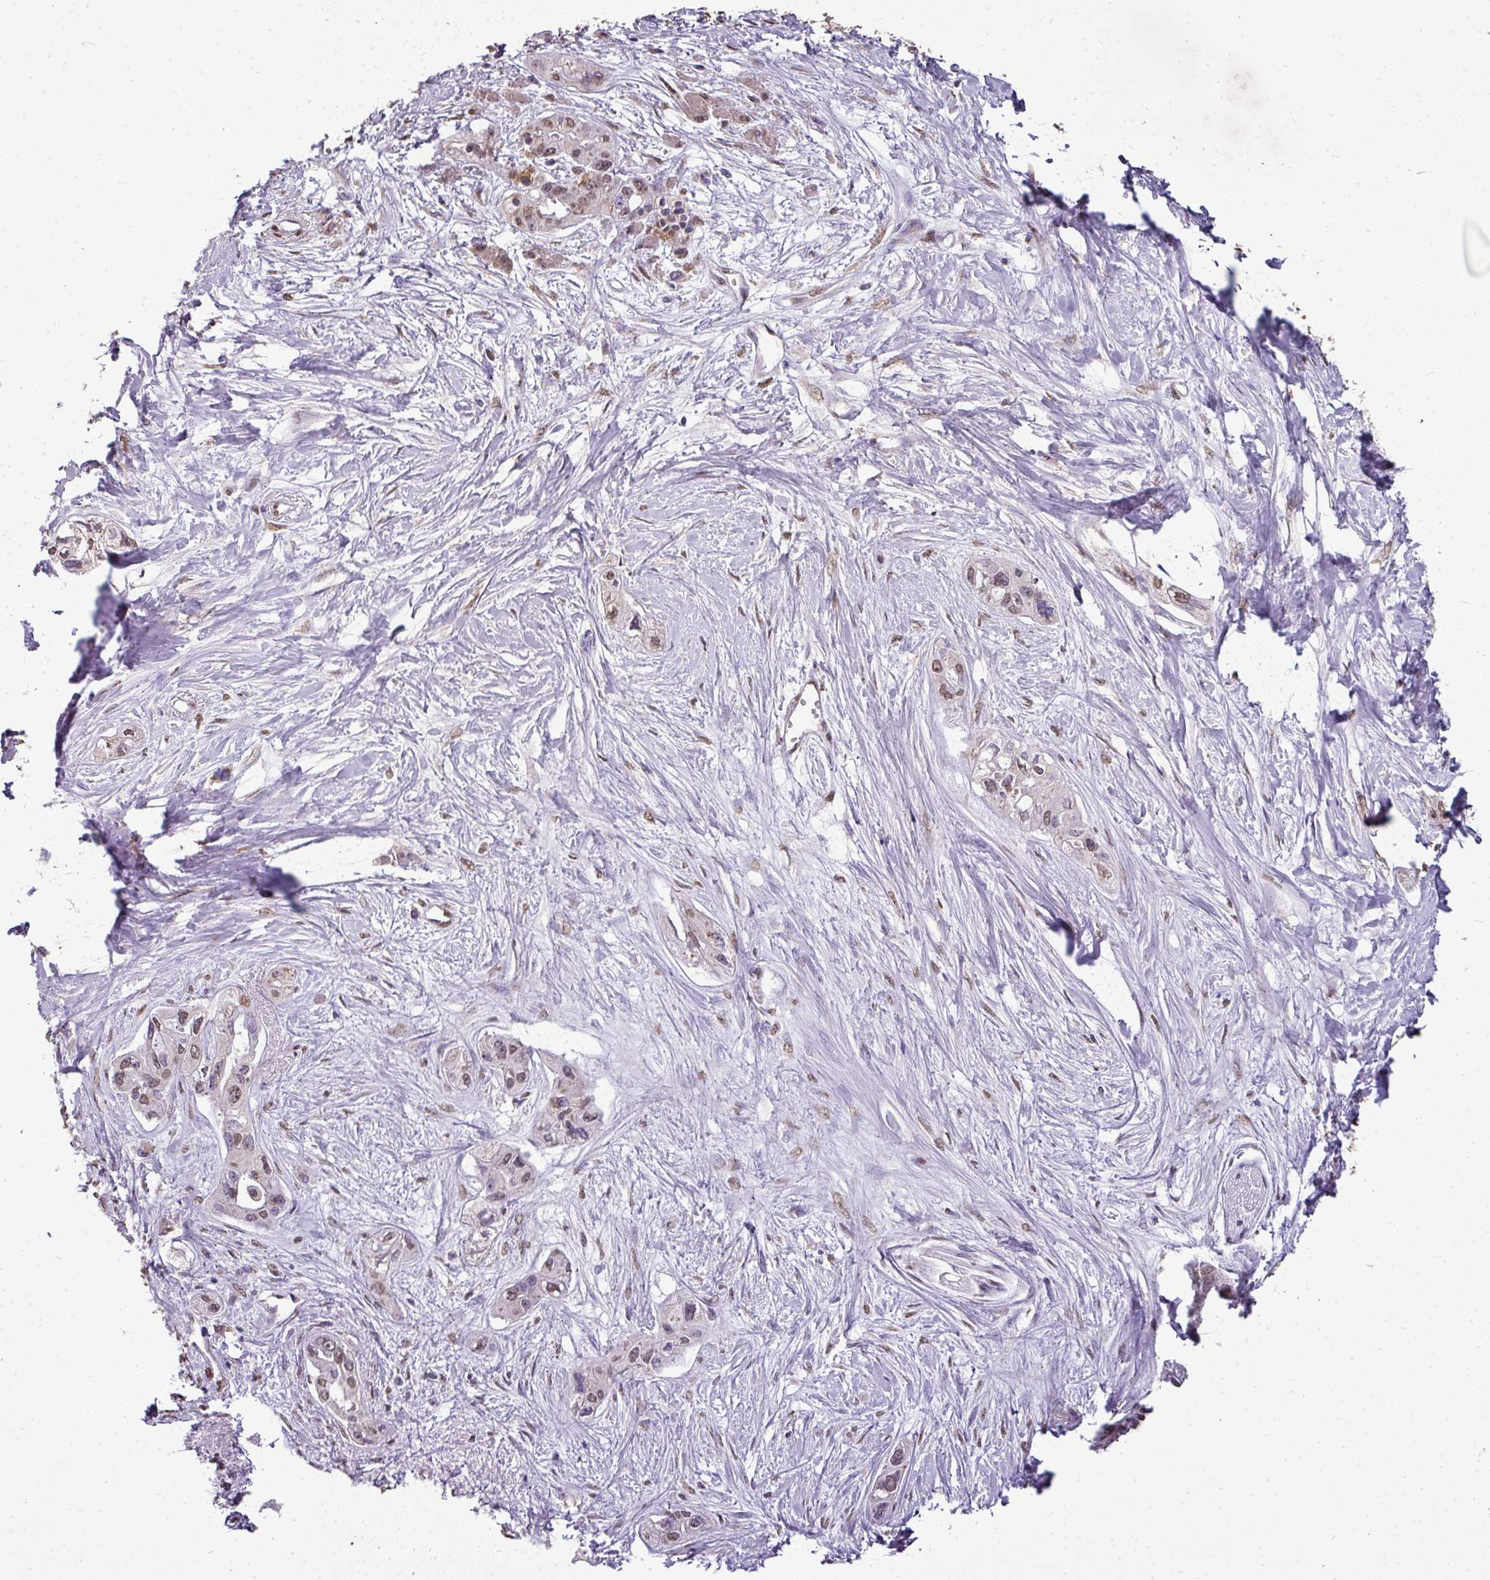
{"staining": {"intensity": "moderate", "quantity": "25%-75%", "location": "nuclear"}, "tissue": "pancreatic cancer", "cell_type": "Tumor cells", "image_type": "cancer", "snomed": [{"axis": "morphology", "description": "Adenocarcinoma, NOS"}, {"axis": "topography", "description": "Pancreas"}], "caption": "Immunohistochemistry image of neoplastic tissue: pancreatic cancer stained using immunohistochemistry exhibits medium levels of moderate protein expression localized specifically in the nuclear of tumor cells, appearing as a nuclear brown color.", "gene": "JPH2", "patient": {"sex": "female", "age": 50}}